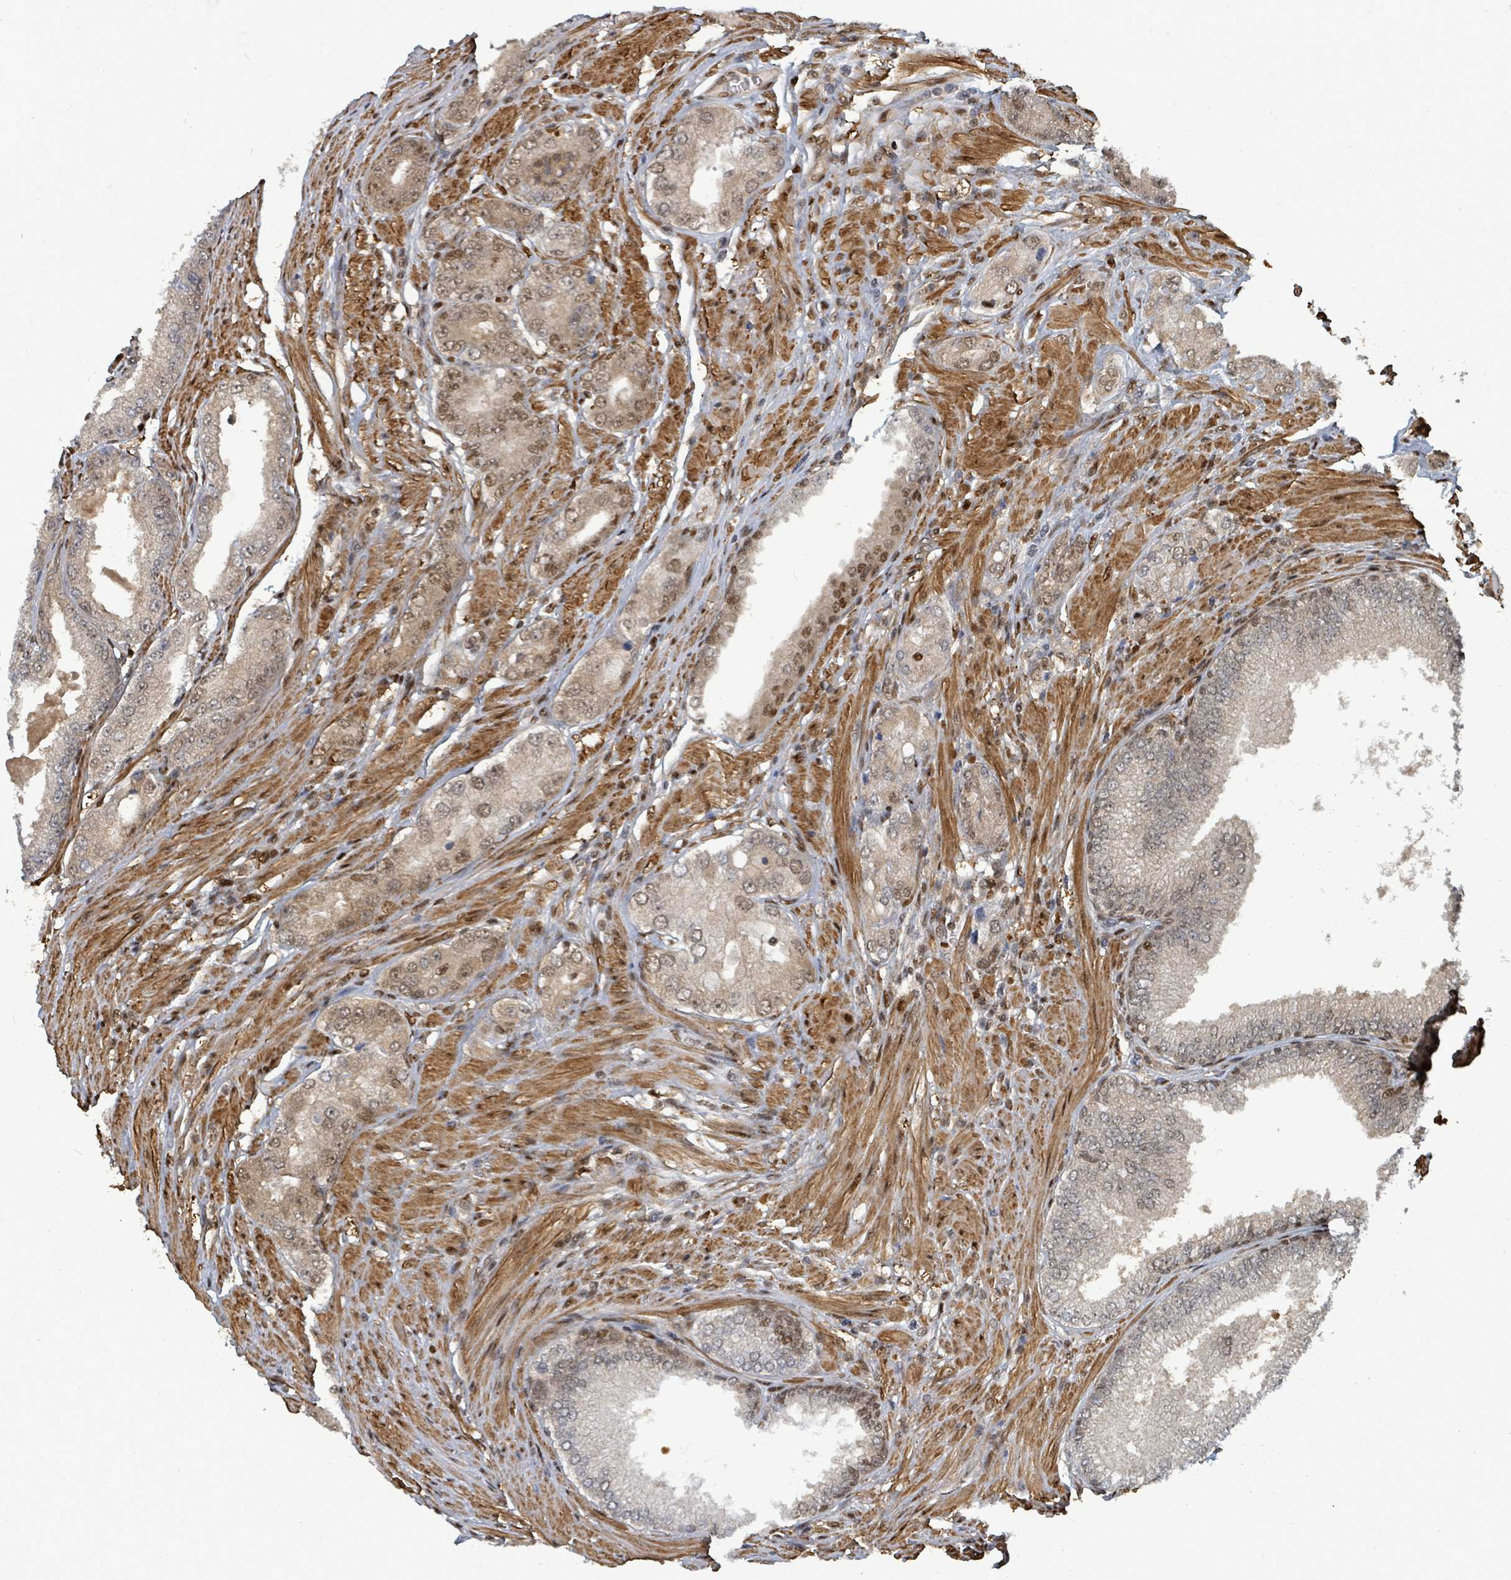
{"staining": {"intensity": "moderate", "quantity": "25%-75%", "location": "nuclear"}, "tissue": "prostate cancer", "cell_type": "Tumor cells", "image_type": "cancer", "snomed": [{"axis": "morphology", "description": "Adenocarcinoma, High grade"}, {"axis": "topography", "description": "Prostate"}], "caption": "Tumor cells demonstrate medium levels of moderate nuclear positivity in approximately 25%-75% of cells in human prostate high-grade adenocarcinoma.", "gene": "TRDMT1", "patient": {"sex": "male", "age": 71}}